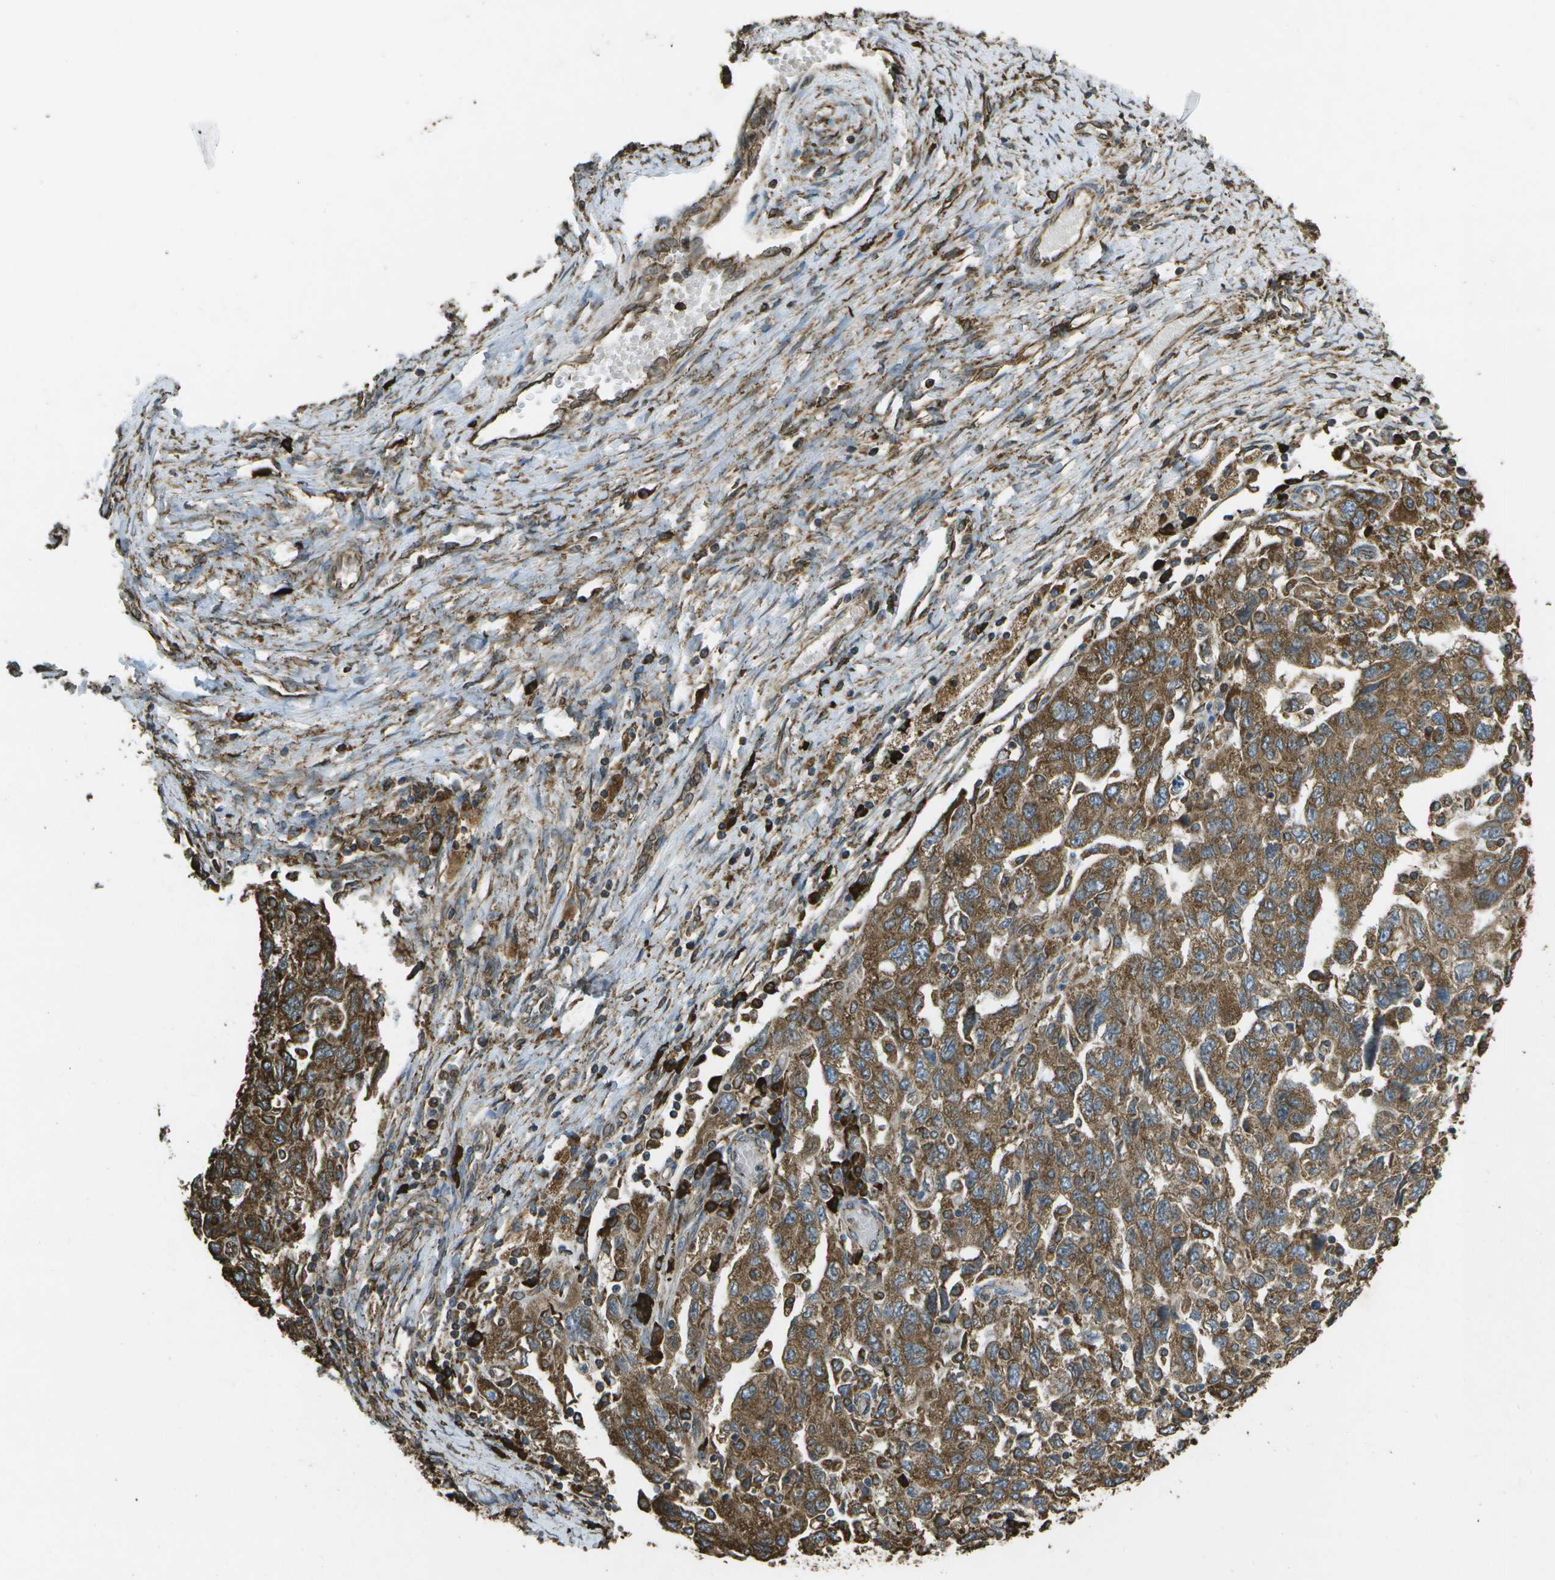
{"staining": {"intensity": "moderate", "quantity": ">75%", "location": "cytoplasmic/membranous"}, "tissue": "ovarian cancer", "cell_type": "Tumor cells", "image_type": "cancer", "snomed": [{"axis": "morphology", "description": "Carcinoma, NOS"}, {"axis": "morphology", "description": "Cystadenocarcinoma, serous, NOS"}, {"axis": "topography", "description": "Ovary"}], "caption": "Immunohistochemistry (IHC) histopathology image of neoplastic tissue: carcinoma (ovarian) stained using IHC displays medium levels of moderate protein expression localized specifically in the cytoplasmic/membranous of tumor cells, appearing as a cytoplasmic/membranous brown color.", "gene": "PDIA4", "patient": {"sex": "female", "age": 69}}